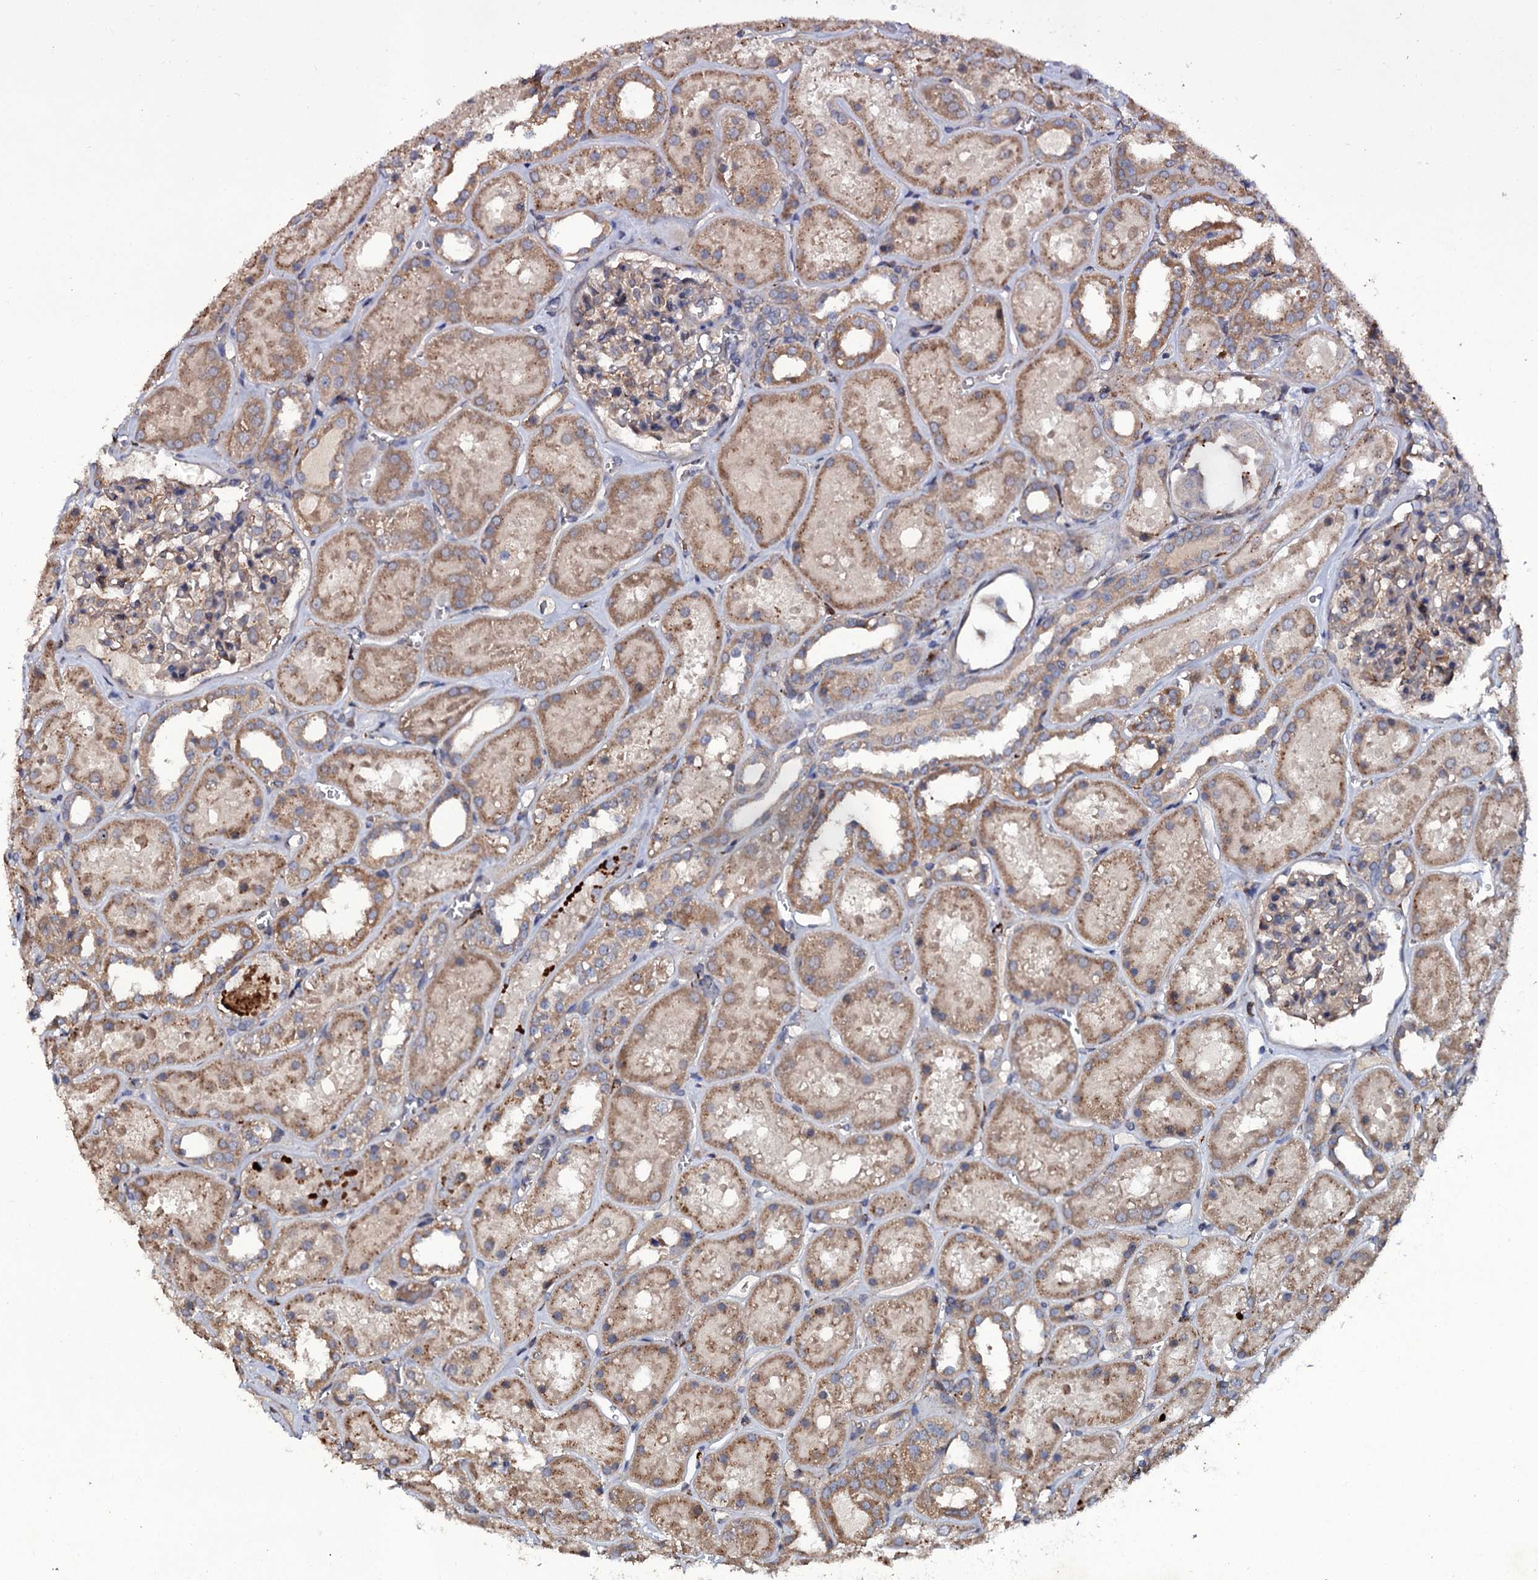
{"staining": {"intensity": "weak", "quantity": "25%-75%", "location": "cytoplasmic/membranous"}, "tissue": "kidney", "cell_type": "Cells in glomeruli", "image_type": "normal", "snomed": [{"axis": "morphology", "description": "Normal tissue, NOS"}, {"axis": "topography", "description": "Kidney"}], "caption": "The micrograph demonstrates immunohistochemical staining of normal kidney. There is weak cytoplasmic/membranous positivity is seen in about 25%-75% of cells in glomeruli.", "gene": "LRRC28", "patient": {"sex": "female", "age": 41}}